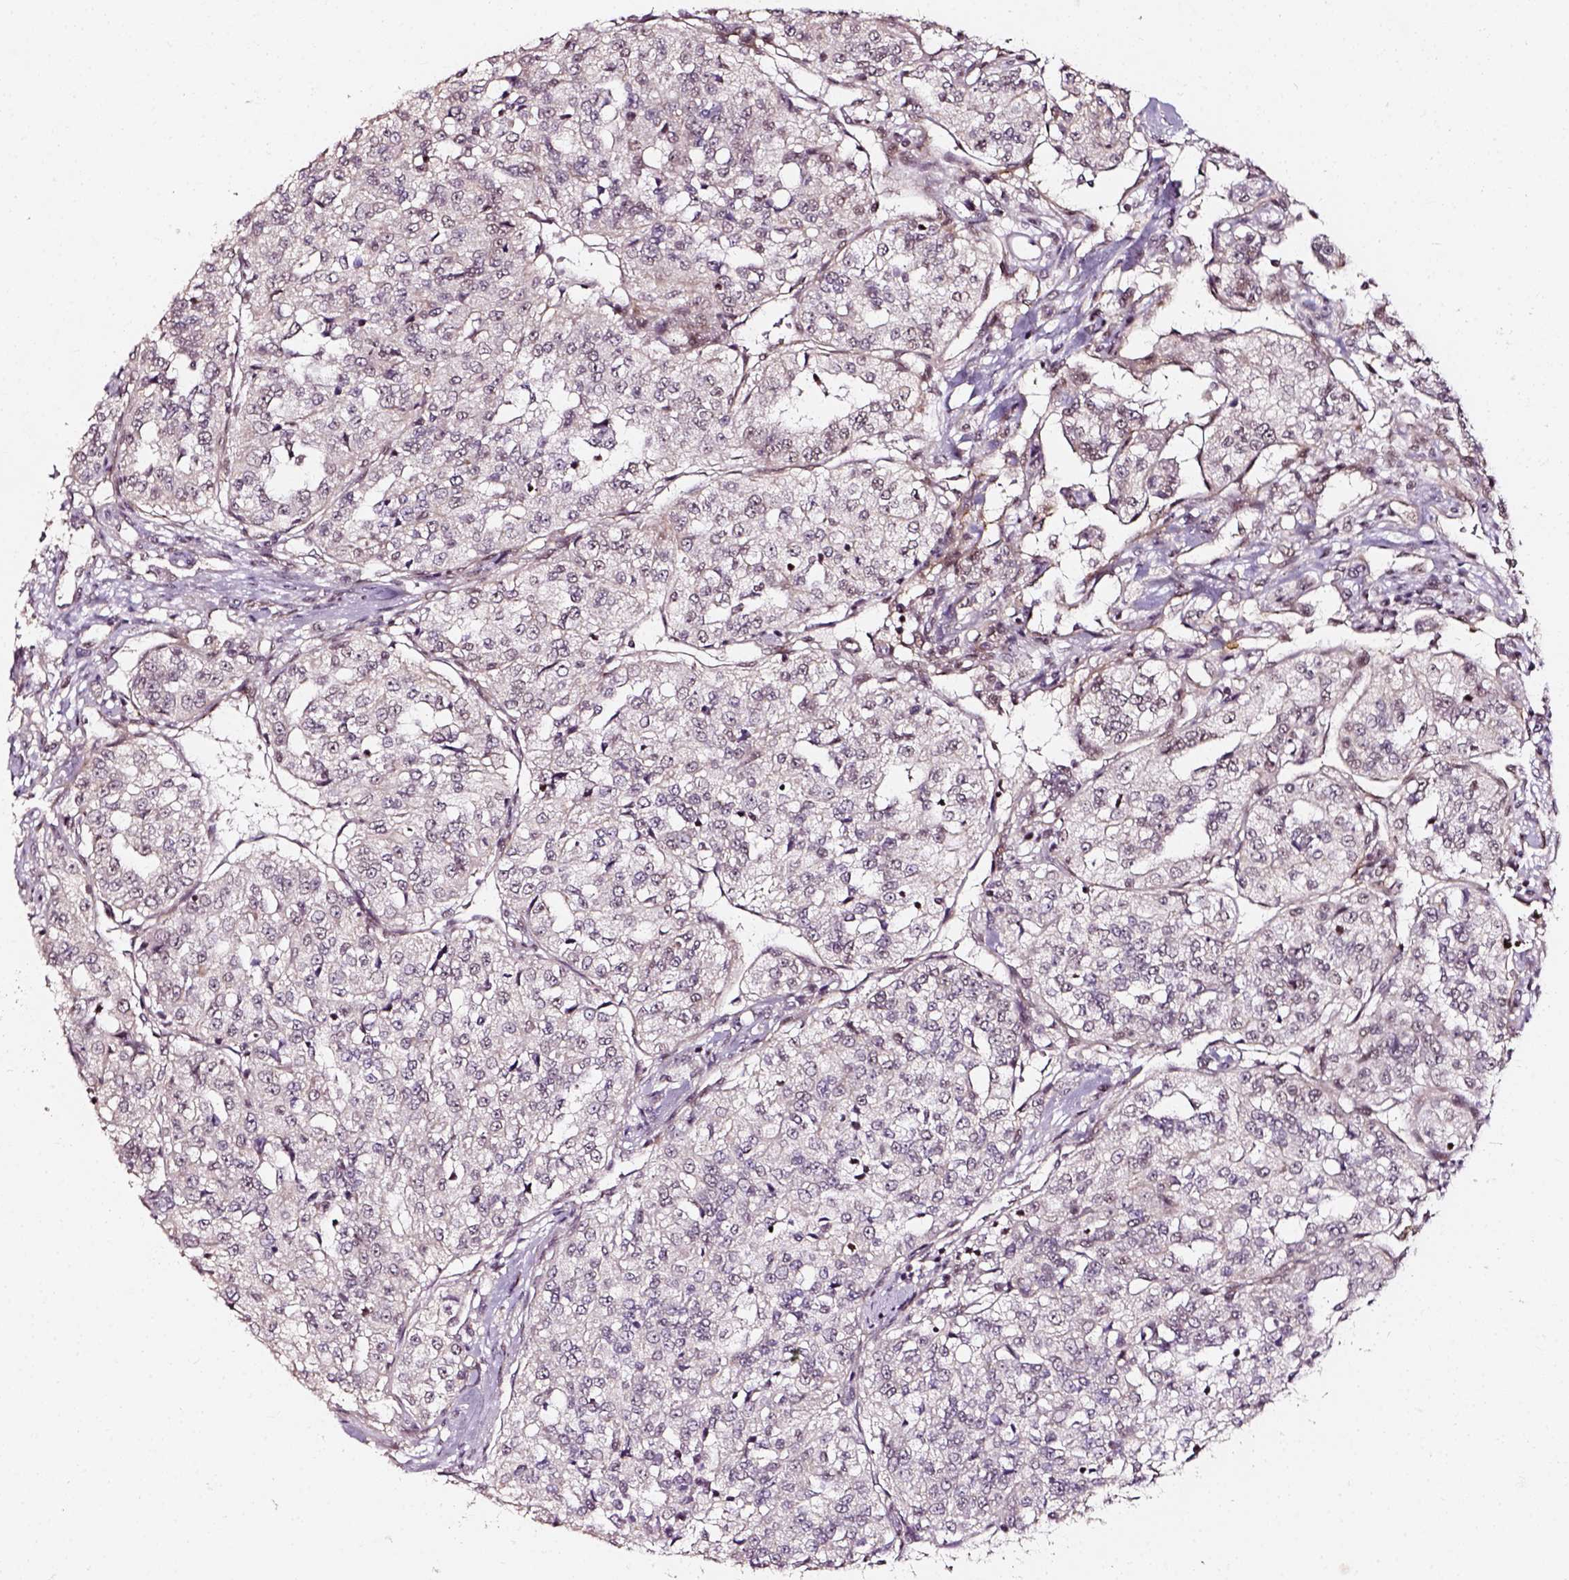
{"staining": {"intensity": "weak", "quantity": "<25%", "location": "nuclear"}, "tissue": "renal cancer", "cell_type": "Tumor cells", "image_type": "cancer", "snomed": [{"axis": "morphology", "description": "Adenocarcinoma, NOS"}, {"axis": "topography", "description": "Kidney"}], "caption": "An immunohistochemistry image of renal cancer (adenocarcinoma) is shown. There is no staining in tumor cells of renal cancer (adenocarcinoma).", "gene": "NACC1", "patient": {"sex": "female", "age": 63}}